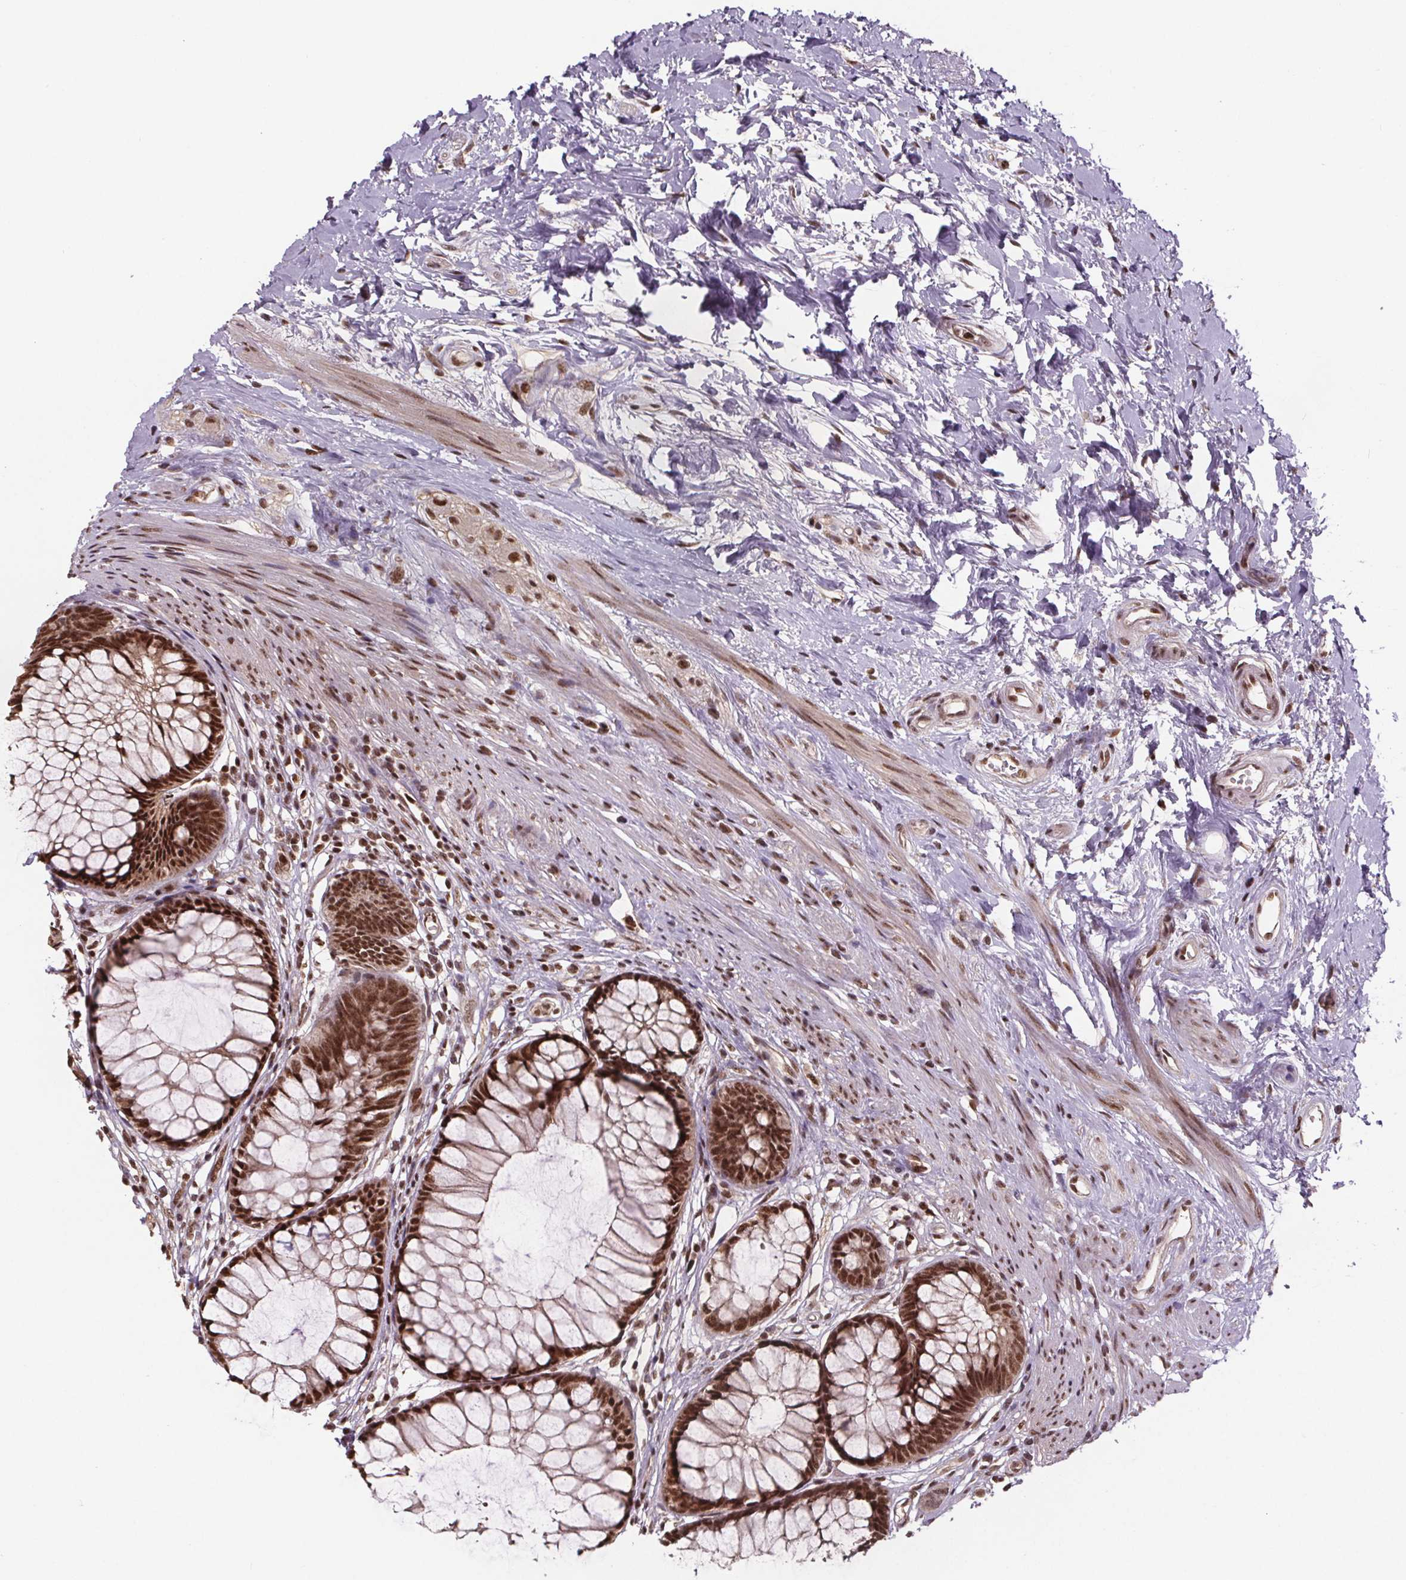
{"staining": {"intensity": "strong", "quantity": ">75%", "location": "nuclear"}, "tissue": "rectum", "cell_type": "Glandular cells", "image_type": "normal", "snomed": [{"axis": "morphology", "description": "Normal tissue, NOS"}, {"axis": "topography", "description": "Smooth muscle"}, {"axis": "topography", "description": "Rectum"}], "caption": "Benign rectum reveals strong nuclear expression in approximately >75% of glandular cells.", "gene": "JARID2", "patient": {"sex": "male", "age": 53}}